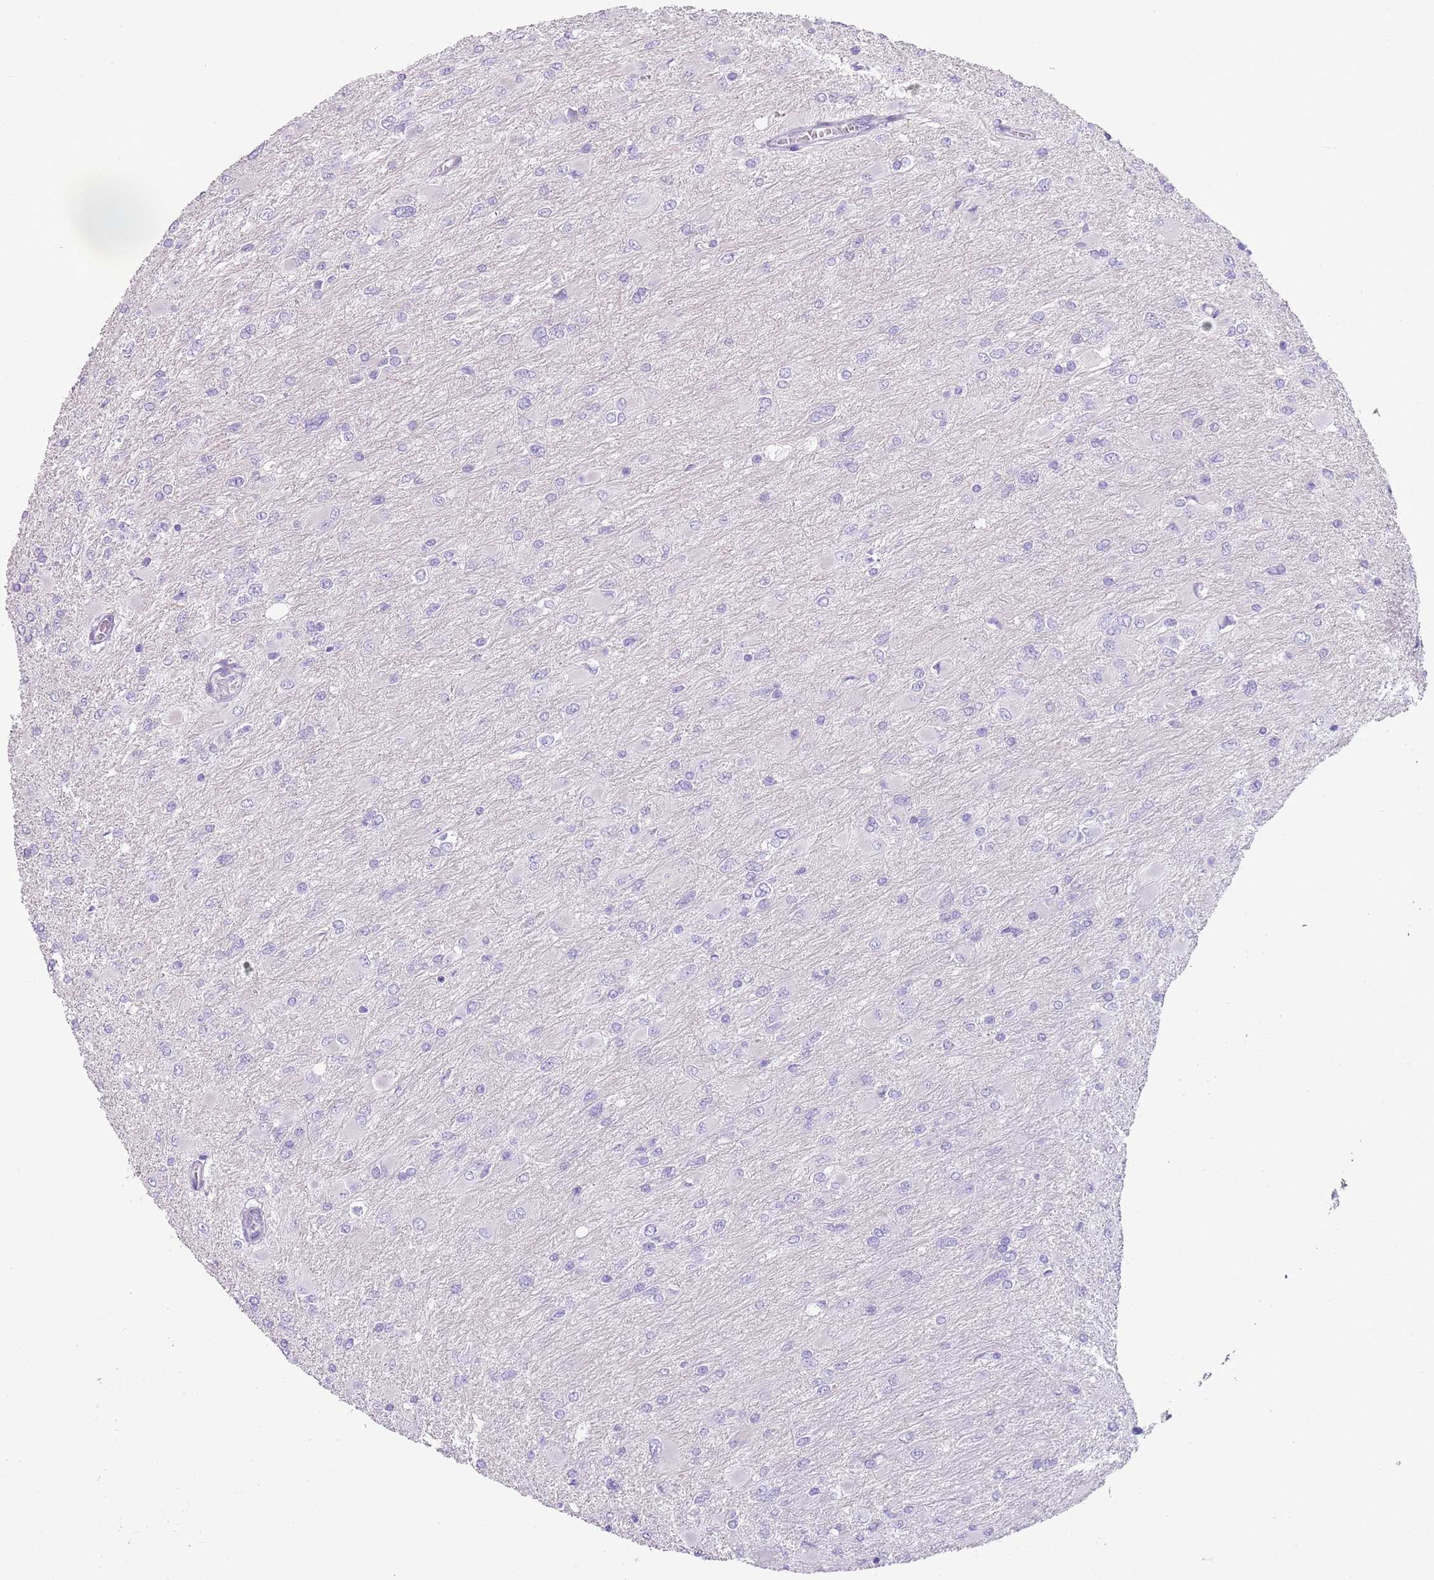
{"staining": {"intensity": "negative", "quantity": "none", "location": "none"}, "tissue": "glioma", "cell_type": "Tumor cells", "image_type": "cancer", "snomed": [{"axis": "morphology", "description": "Glioma, malignant, High grade"}, {"axis": "topography", "description": "Cerebral cortex"}], "caption": "Tumor cells show no significant positivity in glioma.", "gene": "CD177", "patient": {"sex": "female", "age": 36}}